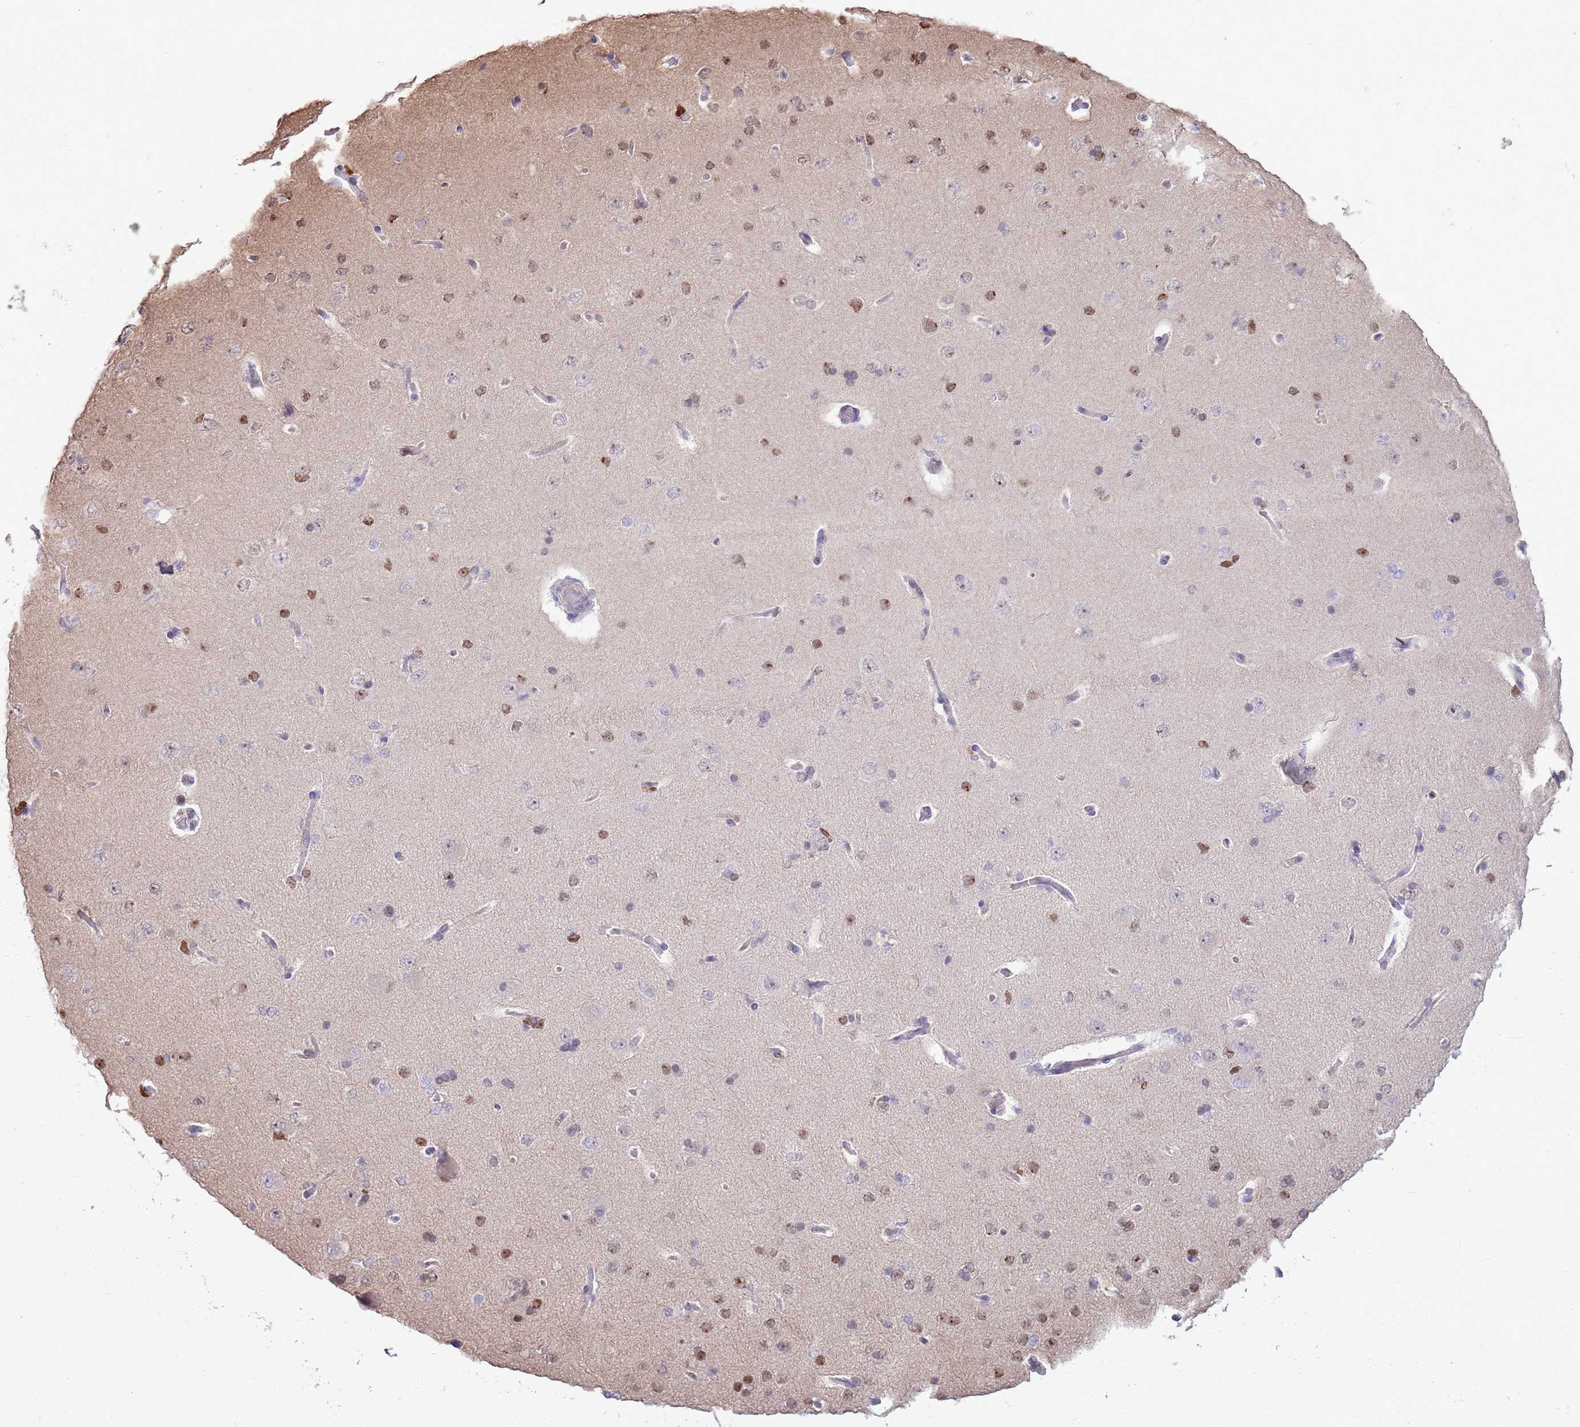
{"staining": {"intensity": "negative", "quantity": "none", "location": "none"}, "tissue": "cerebral cortex", "cell_type": "Endothelial cells", "image_type": "normal", "snomed": [{"axis": "morphology", "description": "Normal tissue, NOS"}, {"axis": "topography", "description": "Cerebral cortex"}], "caption": "Immunohistochemistry photomicrograph of normal cerebral cortex: cerebral cortex stained with DAB (3,3'-diaminobenzidine) displays no significant protein positivity in endothelial cells.", "gene": "DHX32", "patient": {"sex": "male", "age": 62}}